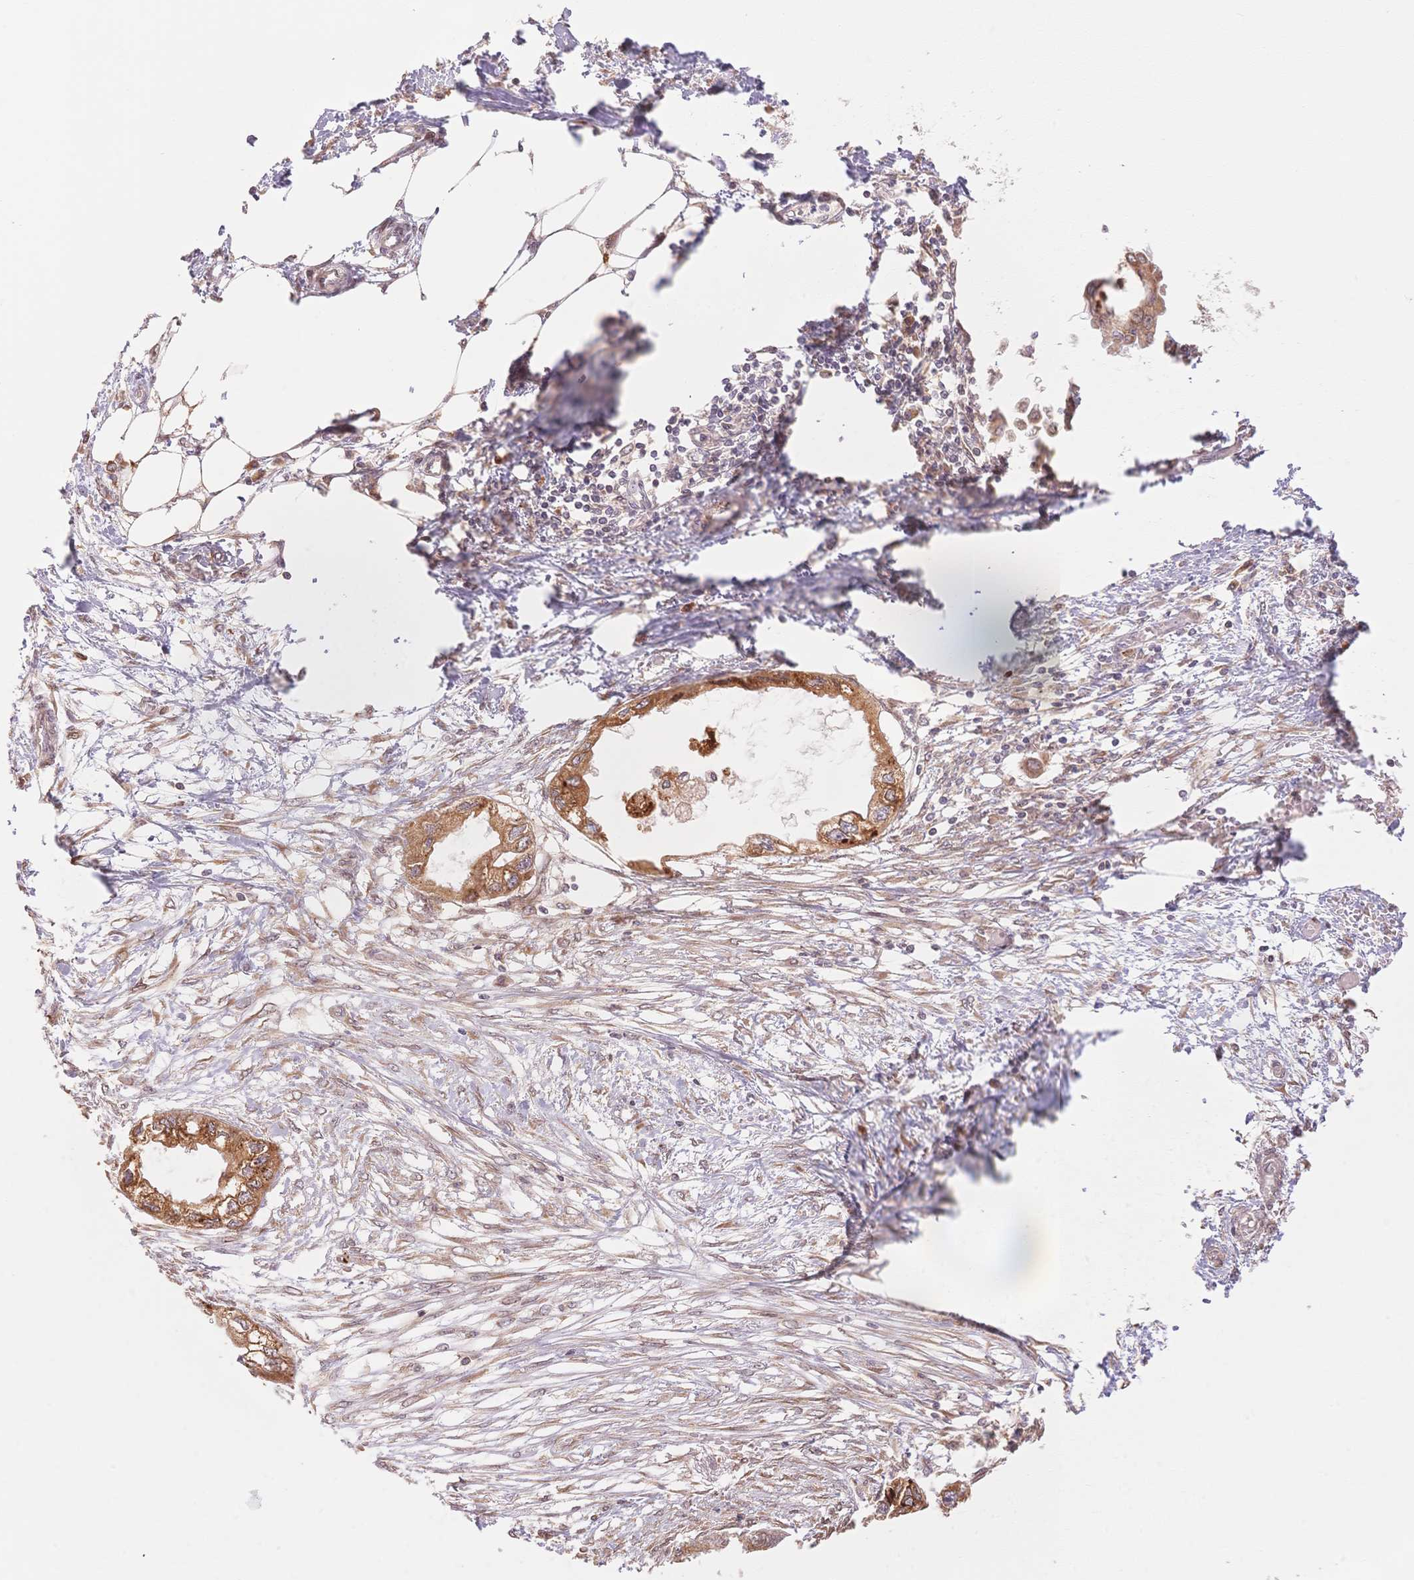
{"staining": {"intensity": "moderate", "quantity": ">75%", "location": "cytoplasmic/membranous"}, "tissue": "endometrial cancer", "cell_type": "Tumor cells", "image_type": "cancer", "snomed": [{"axis": "morphology", "description": "Adenocarcinoma, NOS"}, {"axis": "morphology", "description": "Adenocarcinoma, metastatic, NOS"}, {"axis": "topography", "description": "Adipose tissue"}, {"axis": "topography", "description": "Endometrium"}], "caption": "Immunohistochemistry (IHC) photomicrograph of neoplastic tissue: human endometrial metastatic adenocarcinoma stained using IHC demonstrates medium levels of moderate protein expression localized specifically in the cytoplasmic/membranous of tumor cells, appearing as a cytoplasmic/membranous brown color.", "gene": "STK39", "patient": {"sex": "female", "age": 67}}